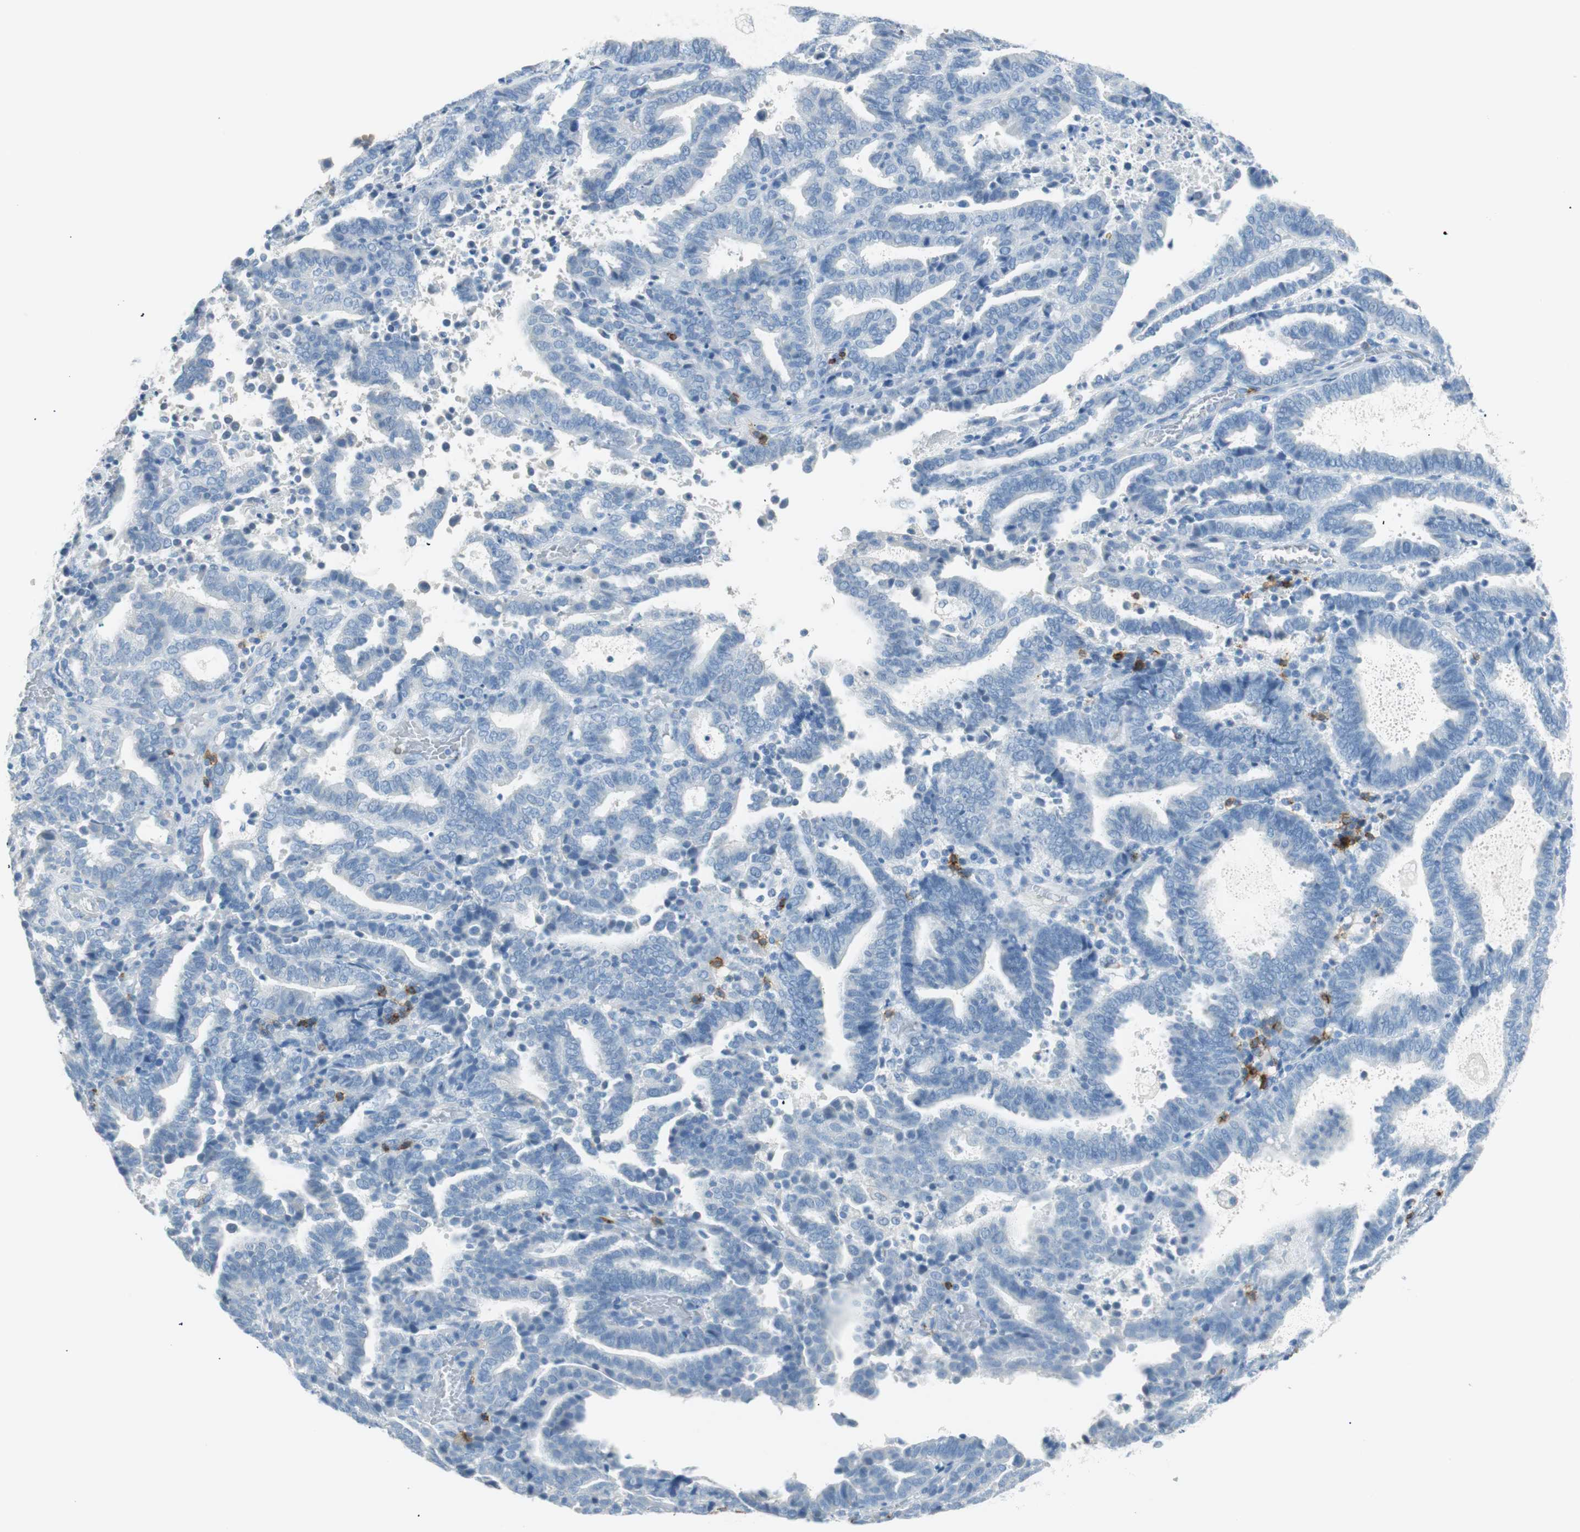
{"staining": {"intensity": "negative", "quantity": "none", "location": "none"}, "tissue": "endometrial cancer", "cell_type": "Tumor cells", "image_type": "cancer", "snomed": [{"axis": "morphology", "description": "Adenocarcinoma, NOS"}, {"axis": "topography", "description": "Uterus"}], "caption": "This is a histopathology image of IHC staining of endometrial adenocarcinoma, which shows no positivity in tumor cells.", "gene": "TNFRSF13C", "patient": {"sex": "female", "age": 83}}